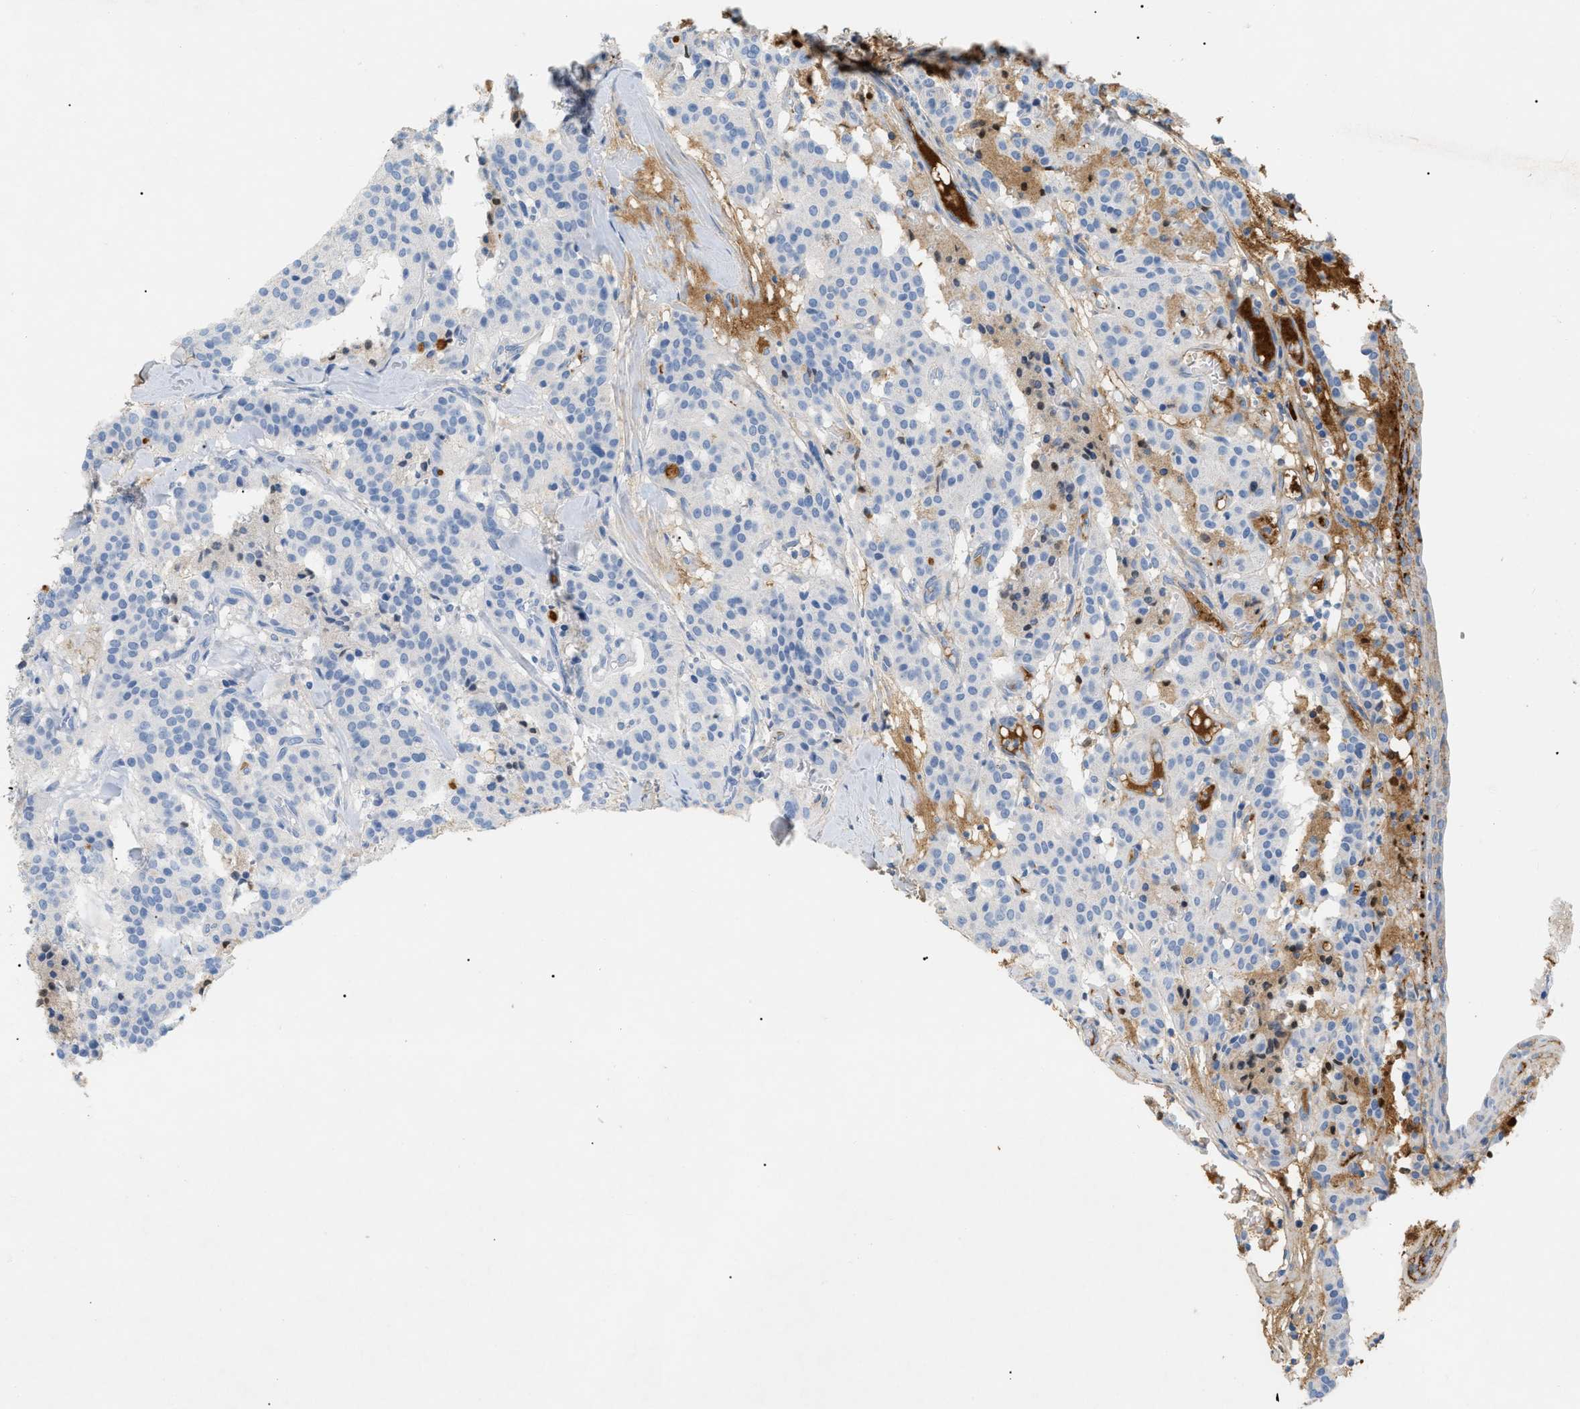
{"staining": {"intensity": "negative", "quantity": "none", "location": "none"}, "tissue": "carcinoid", "cell_type": "Tumor cells", "image_type": "cancer", "snomed": [{"axis": "morphology", "description": "Carcinoid, malignant, NOS"}, {"axis": "topography", "description": "Lung"}], "caption": "The micrograph shows no staining of tumor cells in carcinoid.", "gene": "CFH", "patient": {"sex": "male", "age": 30}}